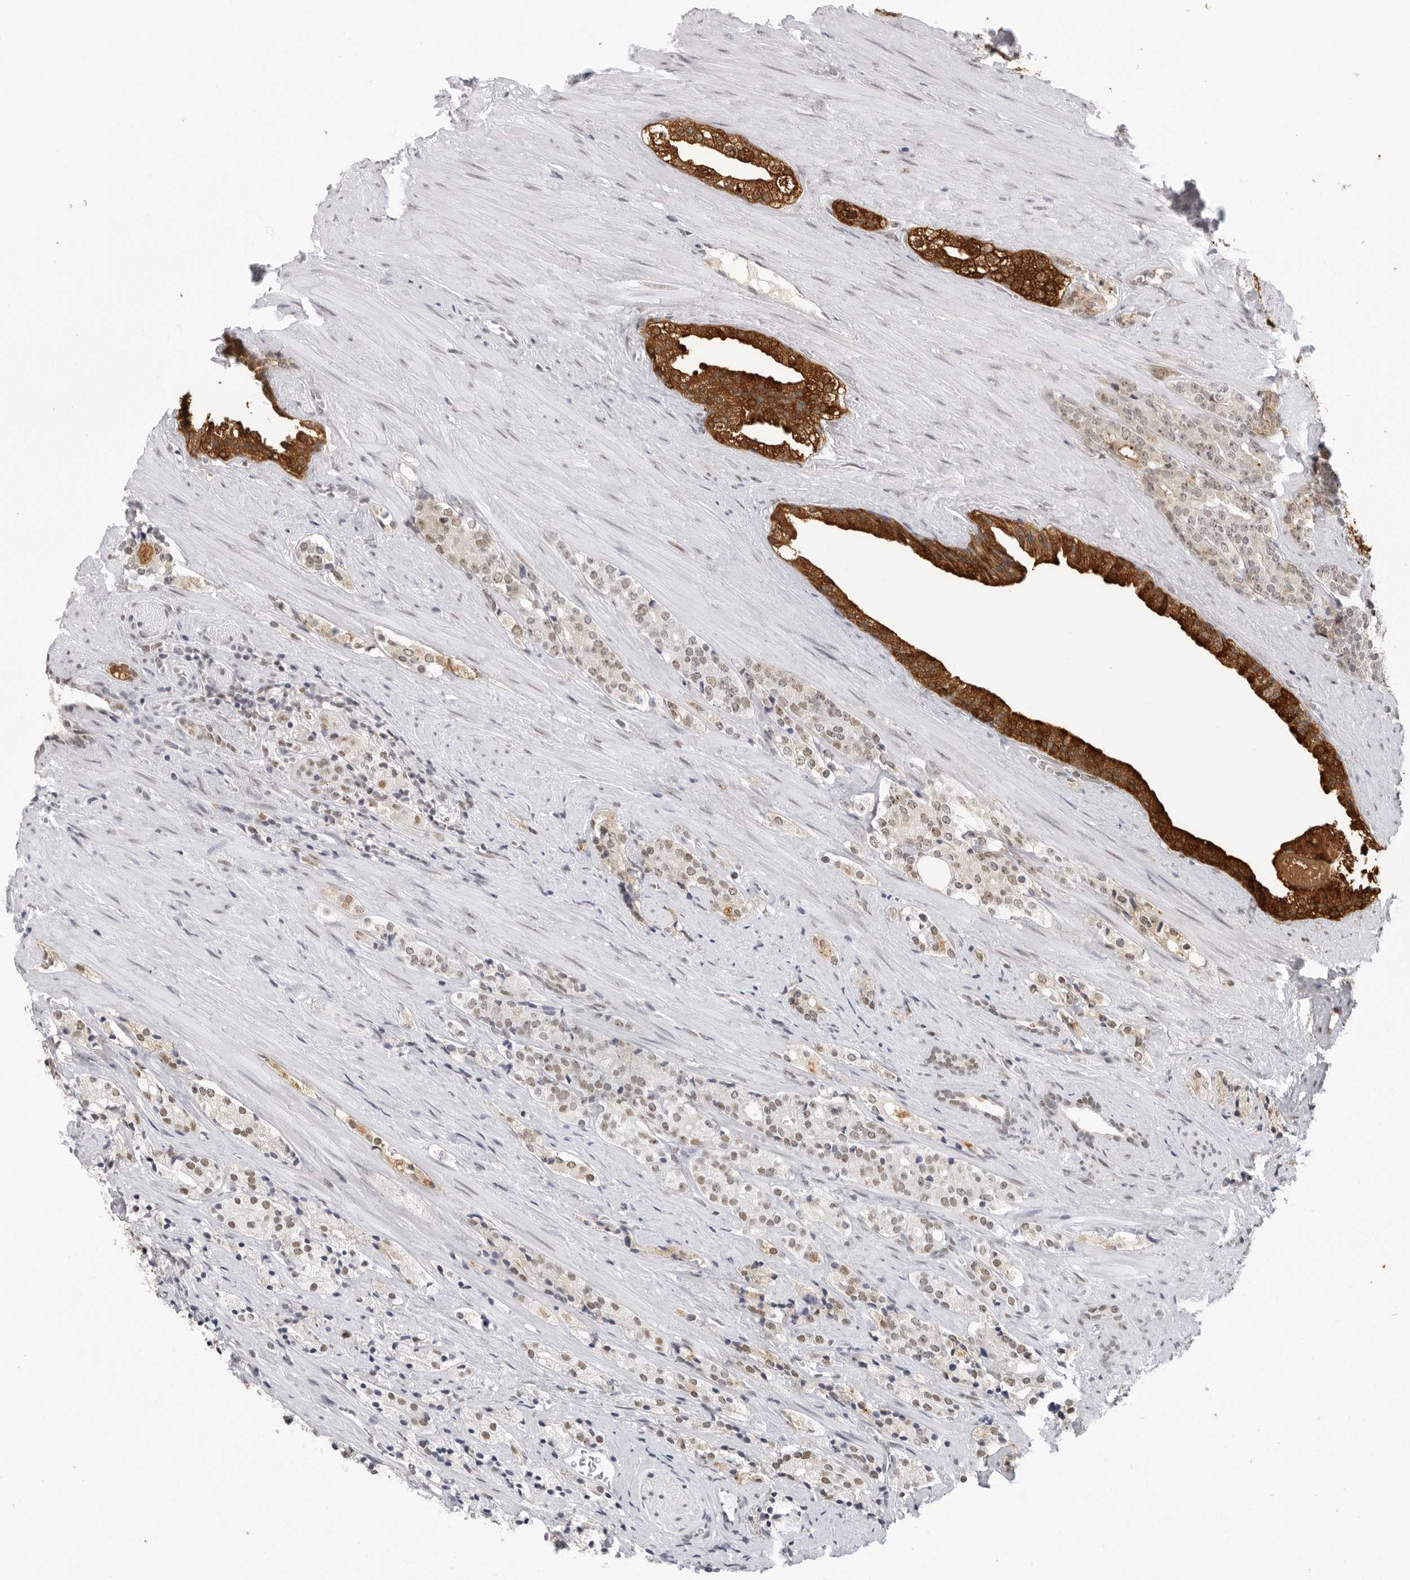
{"staining": {"intensity": "weak", "quantity": "25%-75%", "location": "nuclear"}, "tissue": "prostate cancer", "cell_type": "Tumor cells", "image_type": "cancer", "snomed": [{"axis": "morphology", "description": "Adenocarcinoma, High grade"}, {"axis": "topography", "description": "Prostate"}], "caption": "Weak nuclear staining is identified in about 25%-75% of tumor cells in prostate cancer. (DAB (3,3'-diaminobenzidine) IHC, brown staining for protein, blue staining for nuclei).", "gene": "RPA2", "patient": {"sex": "male", "age": 71}}